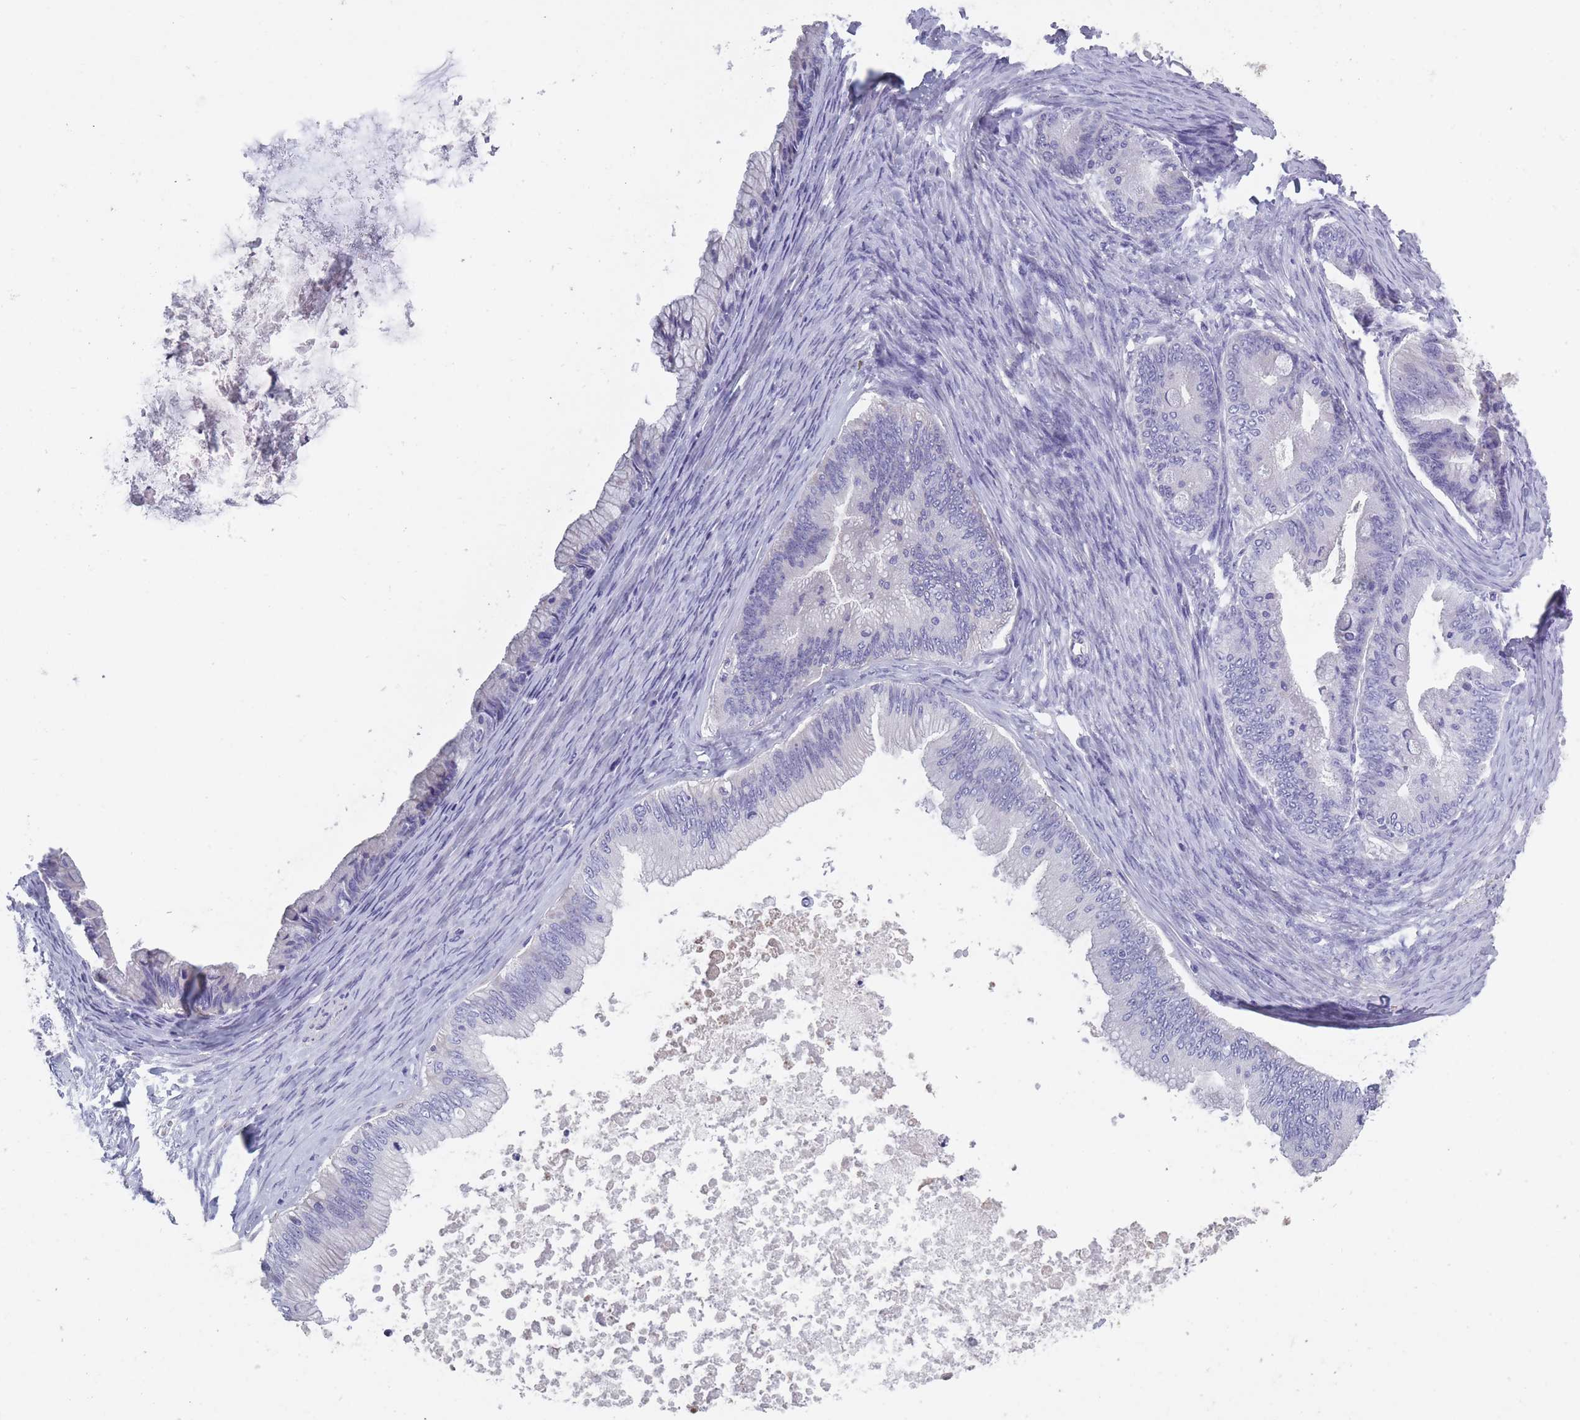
{"staining": {"intensity": "negative", "quantity": "none", "location": "none"}, "tissue": "ovarian cancer", "cell_type": "Tumor cells", "image_type": "cancer", "snomed": [{"axis": "morphology", "description": "Cystadenocarcinoma, mucinous, NOS"}, {"axis": "topography", "description": "Ovary"}], "caption": "Human ovarian cancer stained for a protein using immunohistochemistry (IHC) displays no staining in tumor cells.", "gene": "OR4C5", "patient": {"sex": "female", "age": 35}}